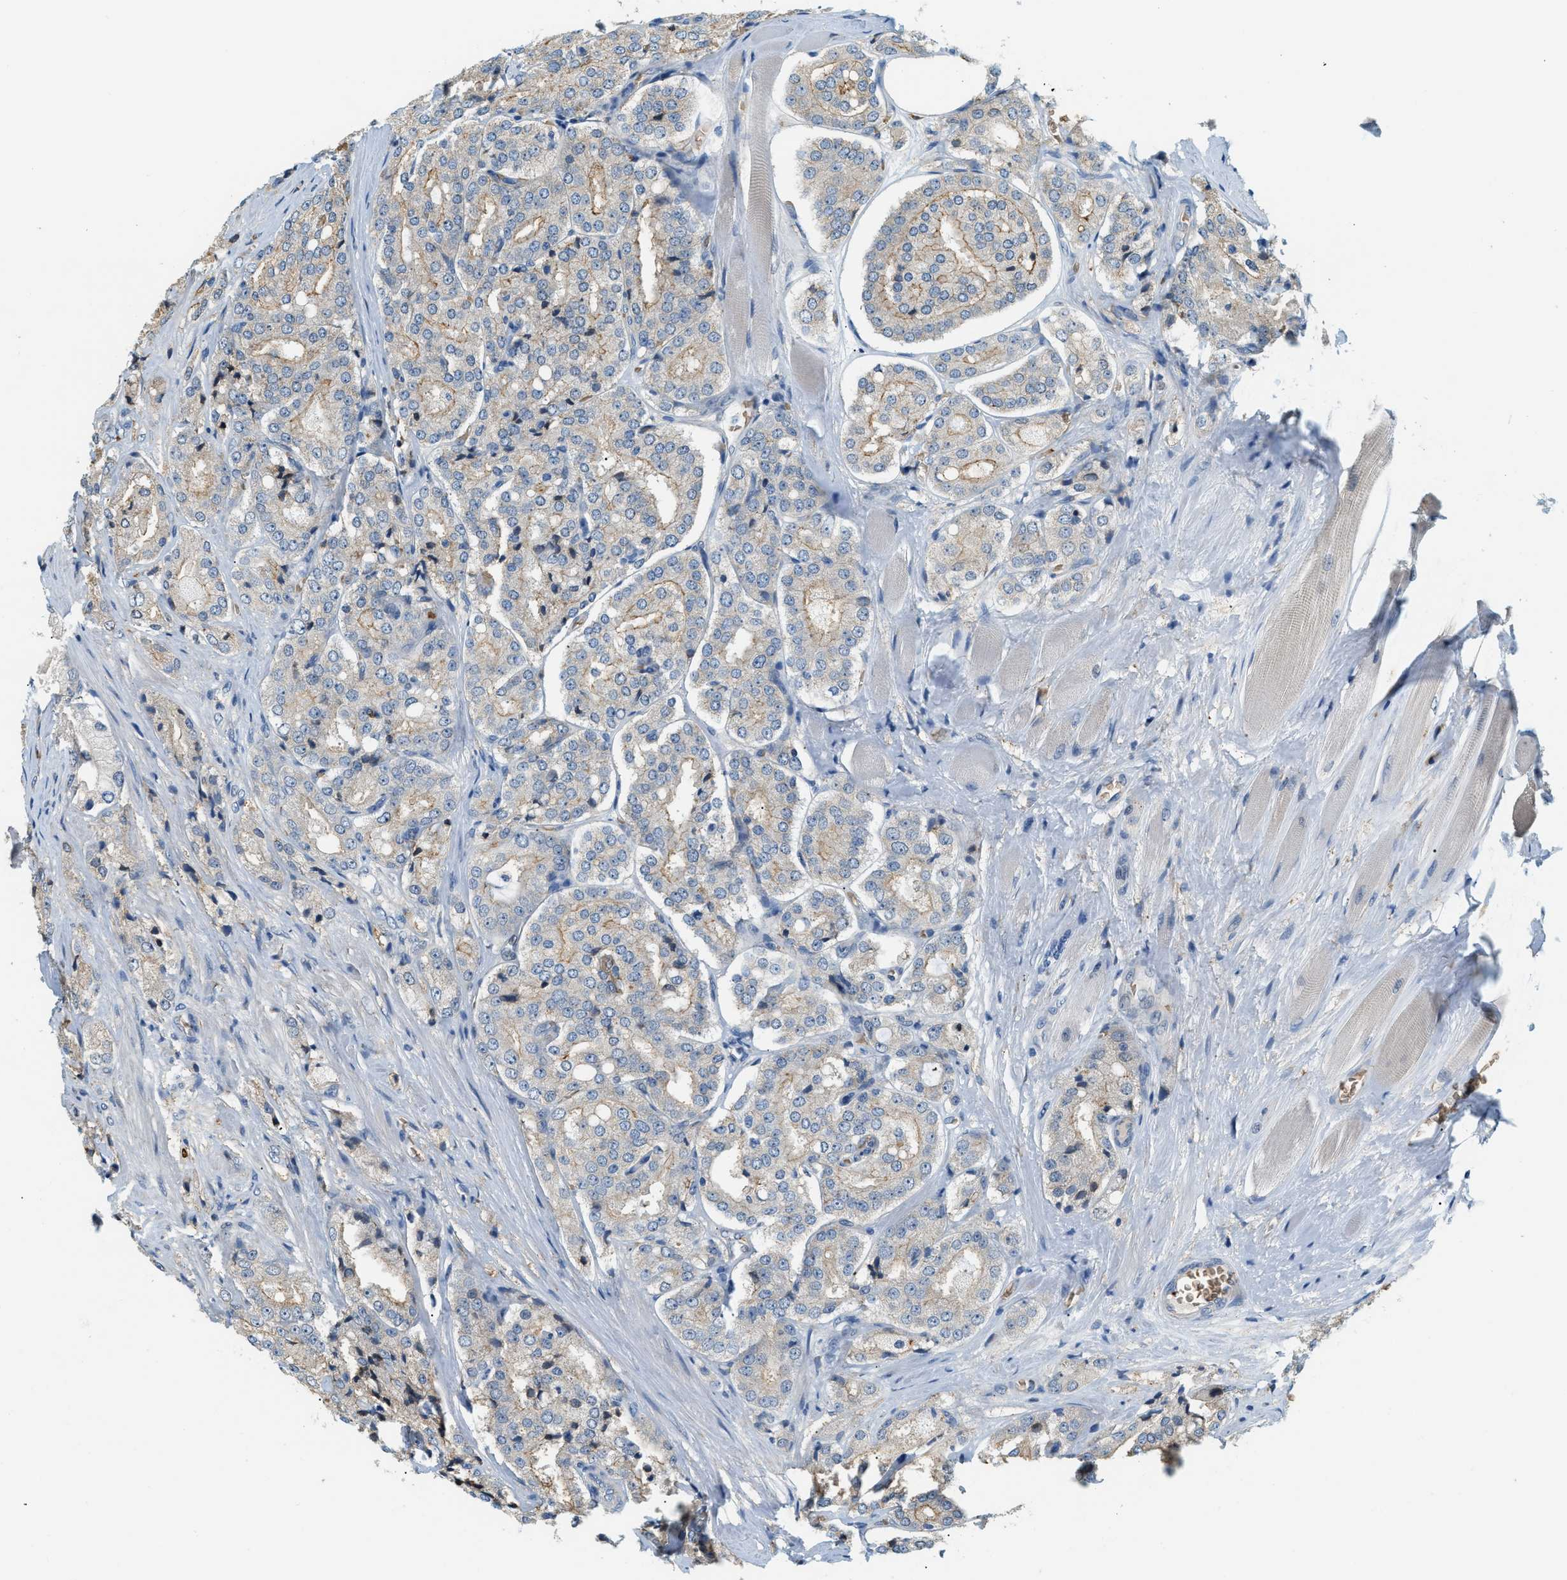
{"staining": {"intensity": "moderate", "quantity": "<25%", "location": "cytoplasmic/membranous"}, "tissue": "prostate cancer", "cell_type": "Tumor cells", "image_type": "cancer", "snomed": [{"axis": "morphology", "description": "Adenocarcinoma, High grade"}, {"axis": "topography", "description": "Prostate"}], "caption": "The image demonstrates a brown stain indicating the presence of a protein in the cytoplasmic/membranous of tumor cells in prostate cancer (high-grade adenocarcinoma).", "gene": "CYTH2", "patient": {"sex": "male", "age": 65}}